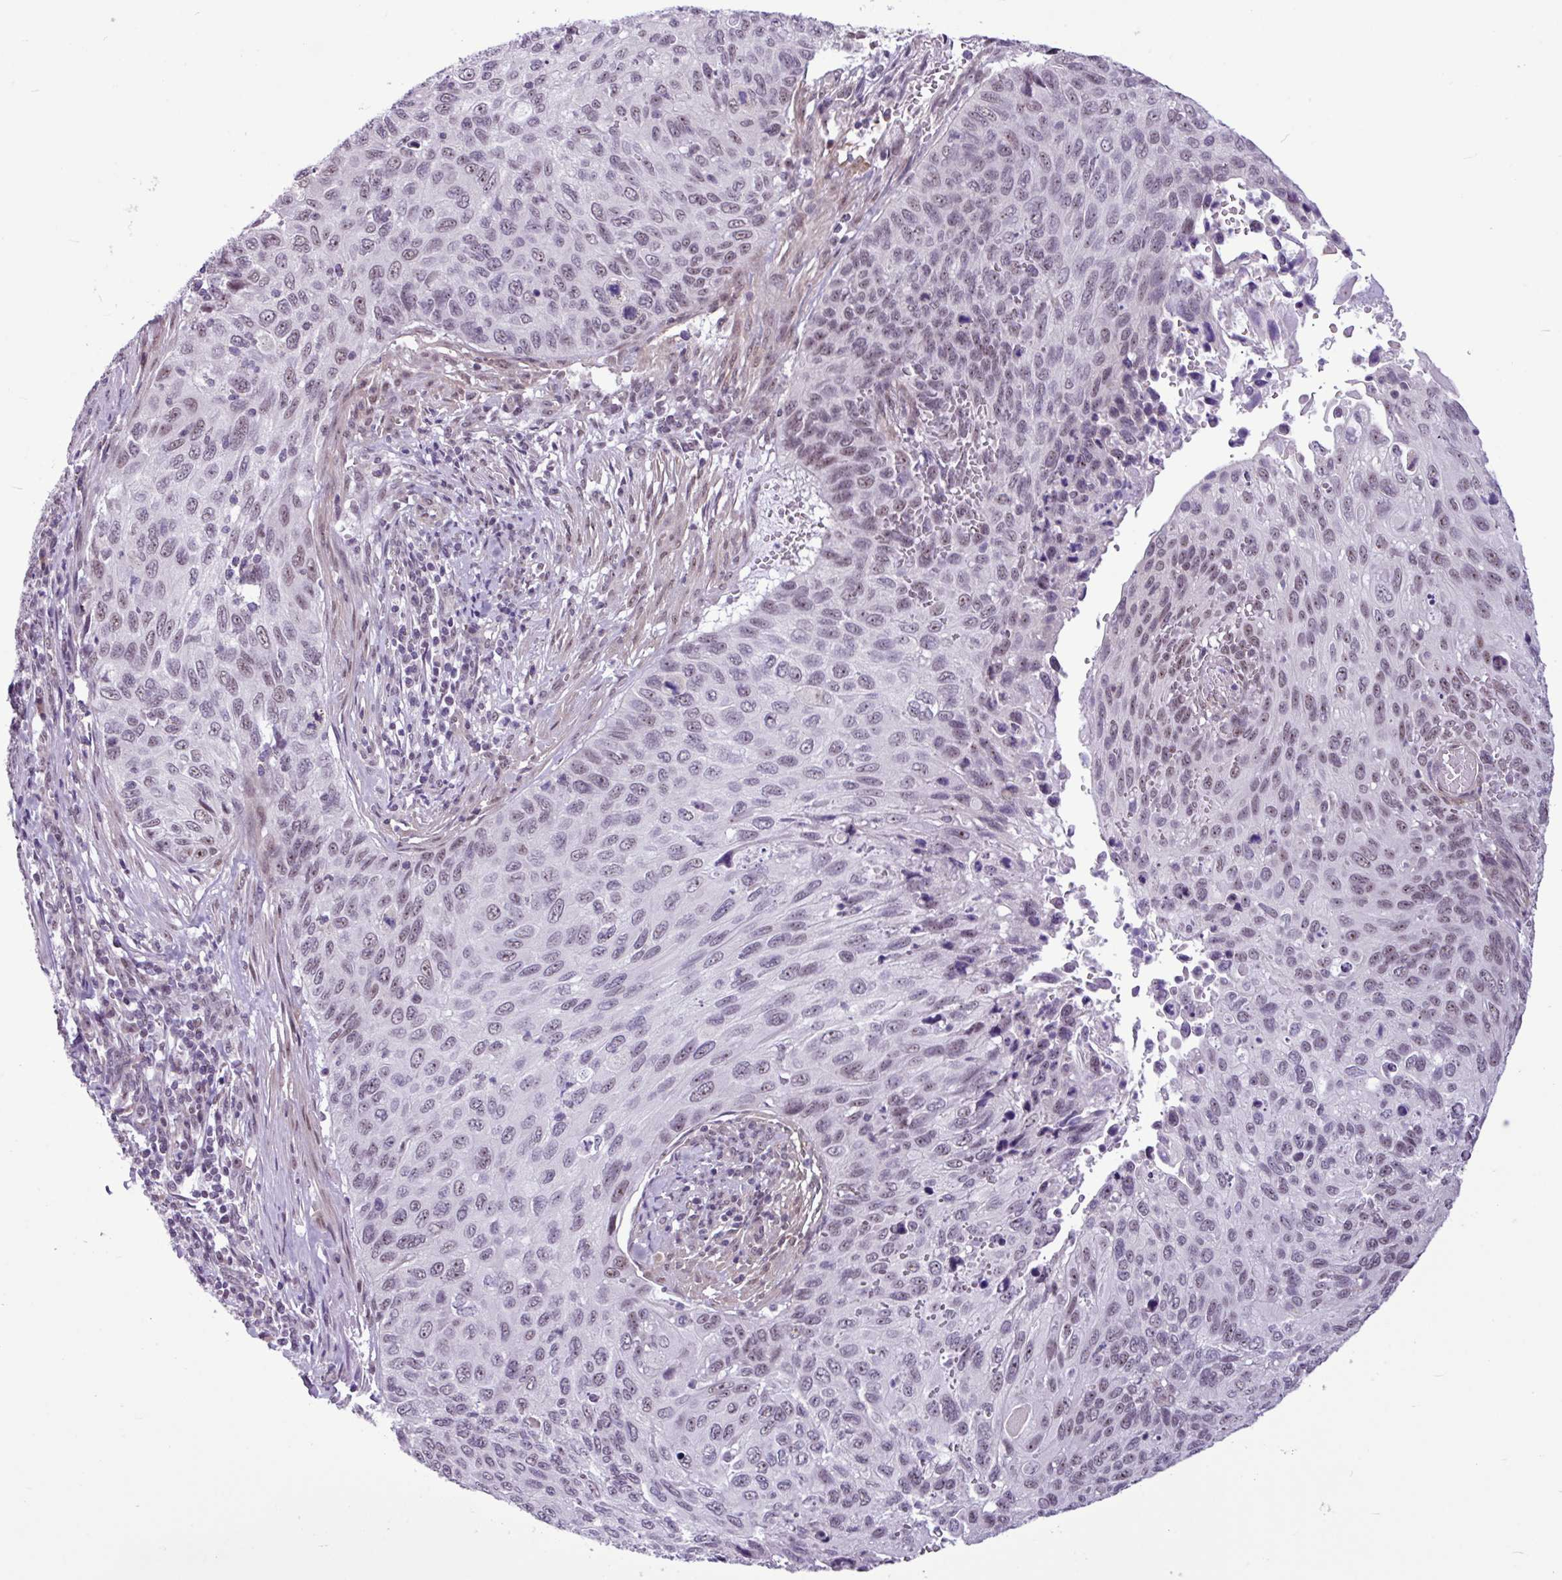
{"staining": {"intensity": "weak", "quantity": "25%-75%", "location": "nuclear"}, "tissue": "cervical cancer", "cell_type": "Tumor cells", "image_type": "cancer", "snomed": [{"axis": "morphology", "description": "Squamous cell carcinoma, NOS"}, {"axis": "topography", "description": "Cervix"}], "caption": "The histopathology image exhibits a brown stain indicating the presence of a protein in the nuclear of tumor cells in cervical squamous cell carcinoma.", "gene": "UTP18", "patient": {"sex": "female", "age": 70}}